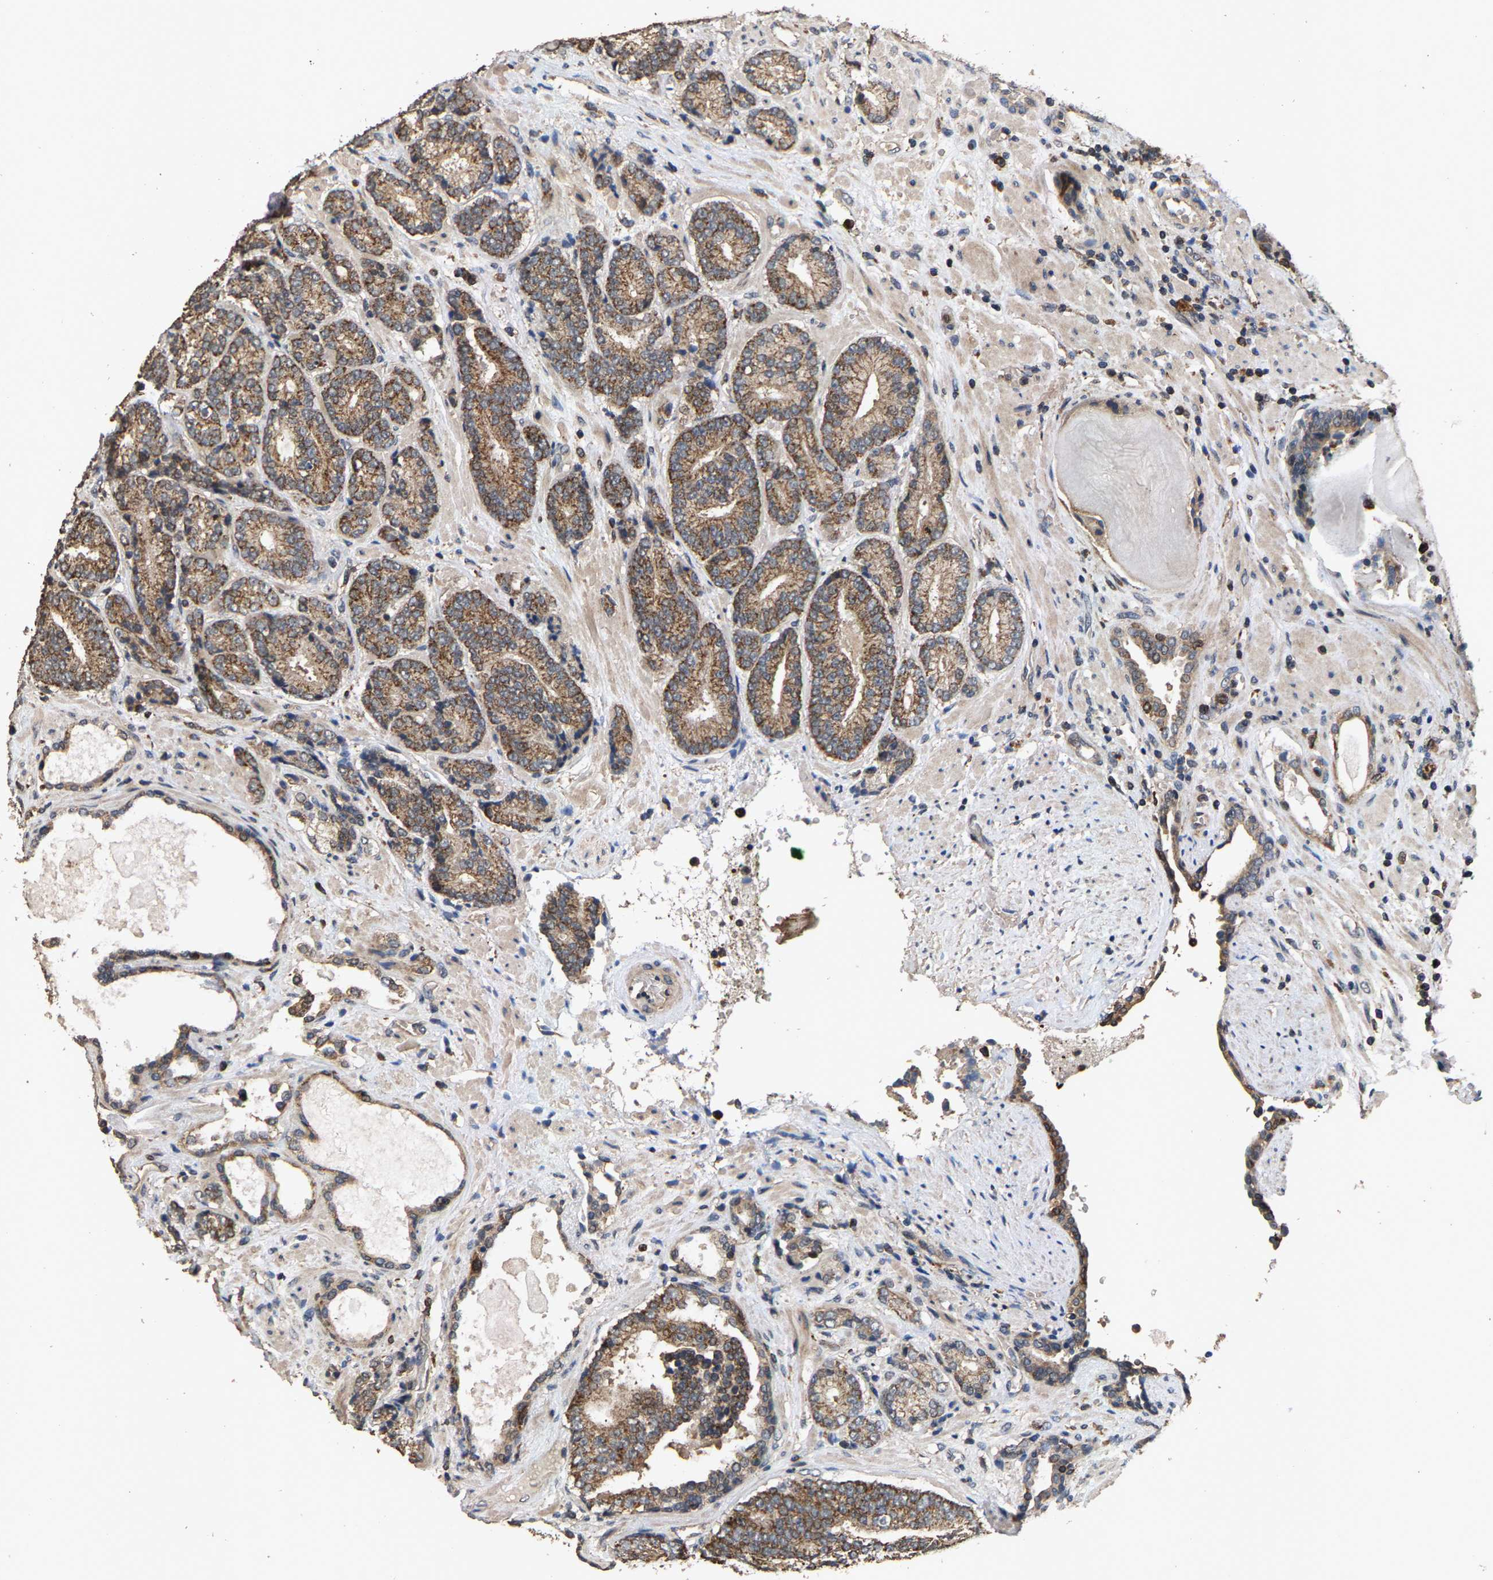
{"staining": {"intensity": "moderate", "quantity": ">75%", "location": "cytoplasmic/membranous"}, "tissue": "prostate cancer", "cell_type": "Tumor cells", "image_type": "cancer", "snomed": [{"axis": "morphology", "description": "Adenocarcinoma, High grade"}, {"axis": "topography", "description": "Prostate"}], "caption": "A high-resolution micrograph shows immunohistochemistry (IHC) staining of prostate cancer (adenocarcinoma (high-grade)), which demonstrates moderate cytoplasmic/membranous staining in approximately >75% of tumor cells. (DAB (3,3'-diaminobenzidine) IHC, brown staining for protein, blue staining for nuclei).", "gene": "TDRKH", "patient": {"sex": "male", "age": 61}}